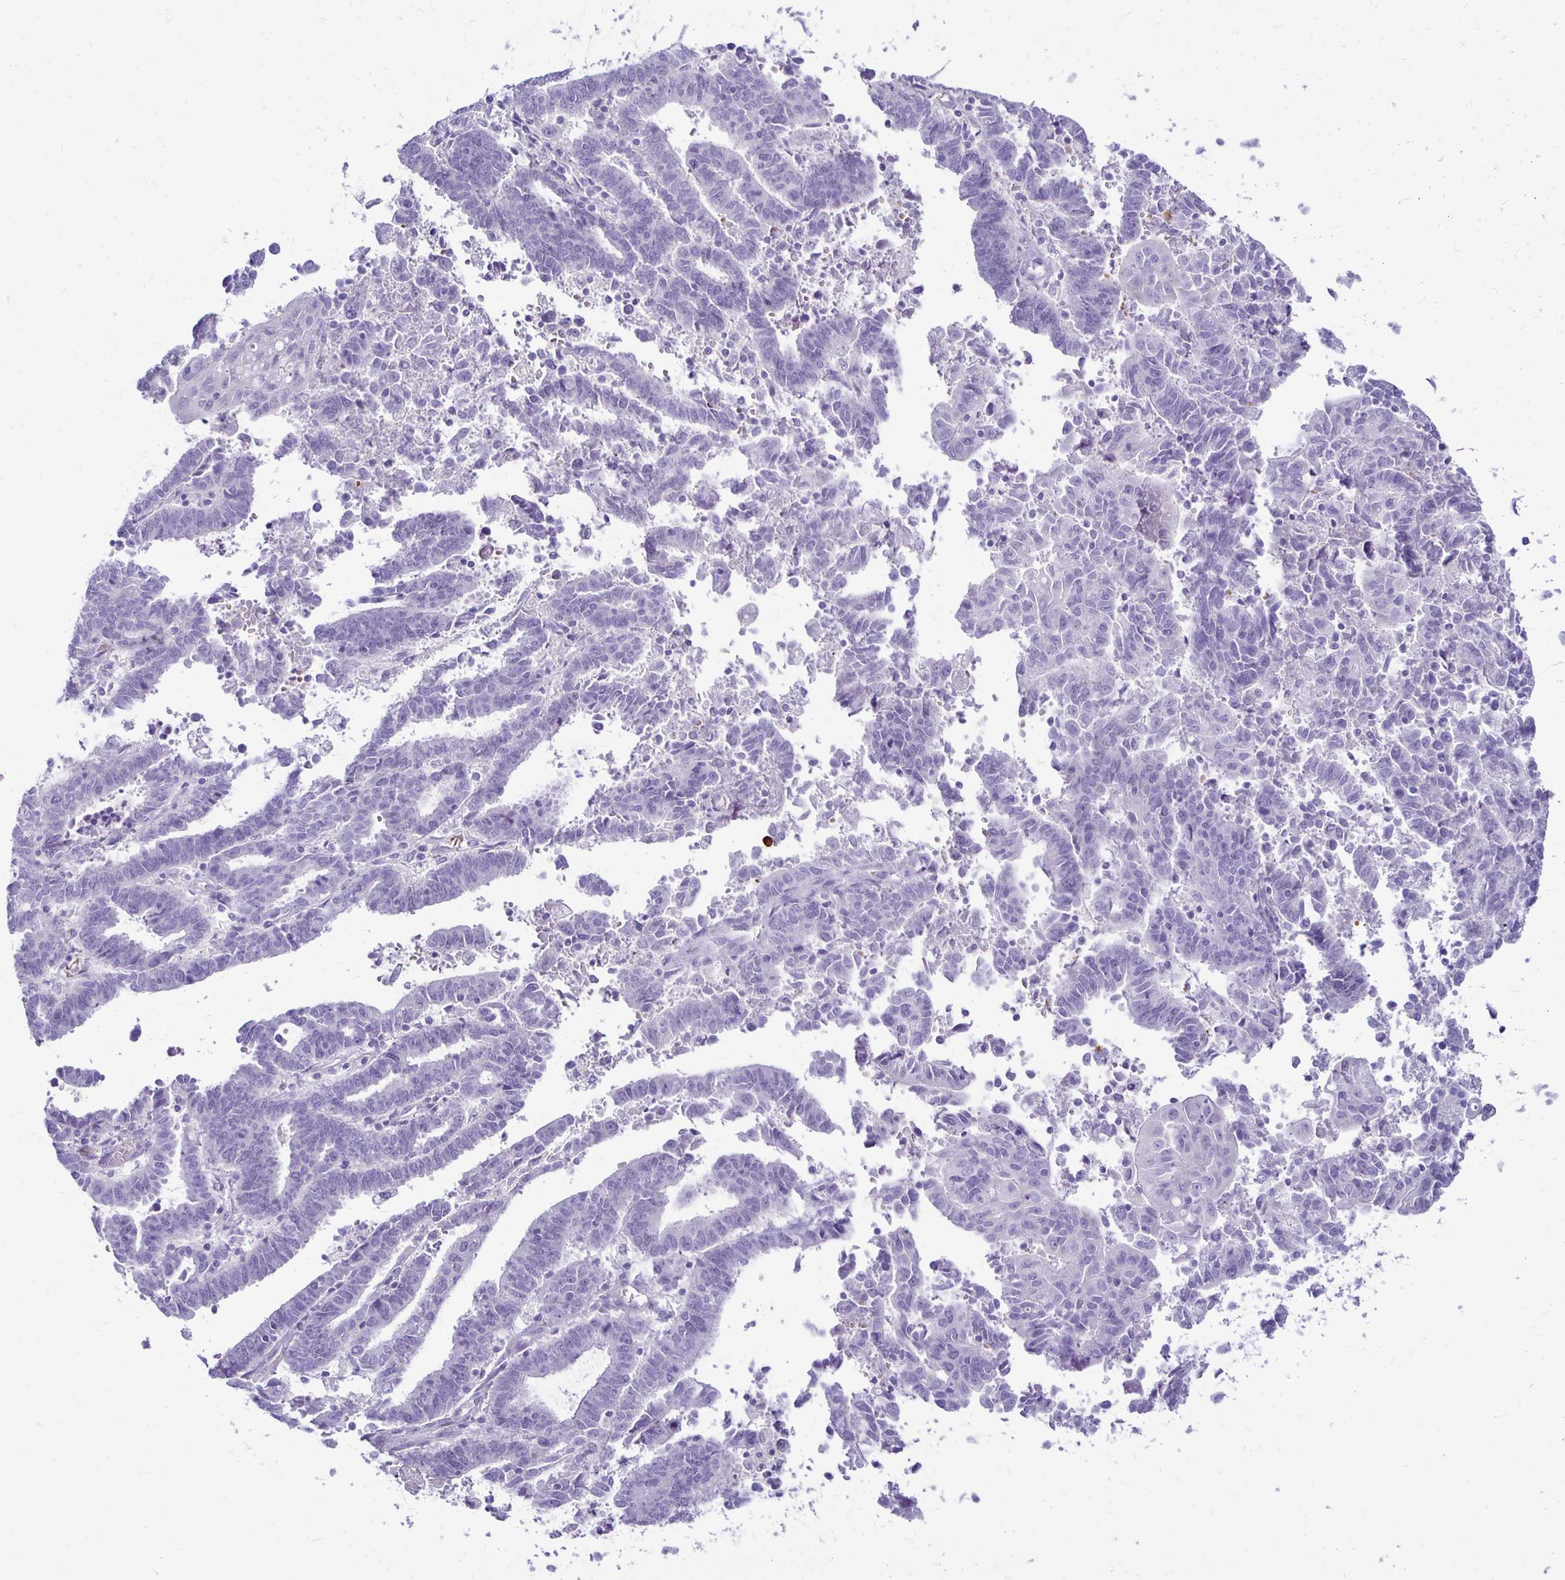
{"staining": {"intensity": "negative", "quantity": "none", "location": "none"}, "tissue": "endometrial cancer", "cell_type": "Tumor cells", "image_type": "cancer", "snomed": [{"axis": "morphology", "description": "Adenocarcinoma, NOS"}, {"axis": "topography", "description": "Uterus"}], "caption": "An immunohistochemistry (IHC) micrograph of adenocarcinoma (endometrial) is shown. There is no staining in tumor cells of adenocarcinoma (endometrial).", "gene": "FNTB", "patient": {"sex": "female", "age": 83}}